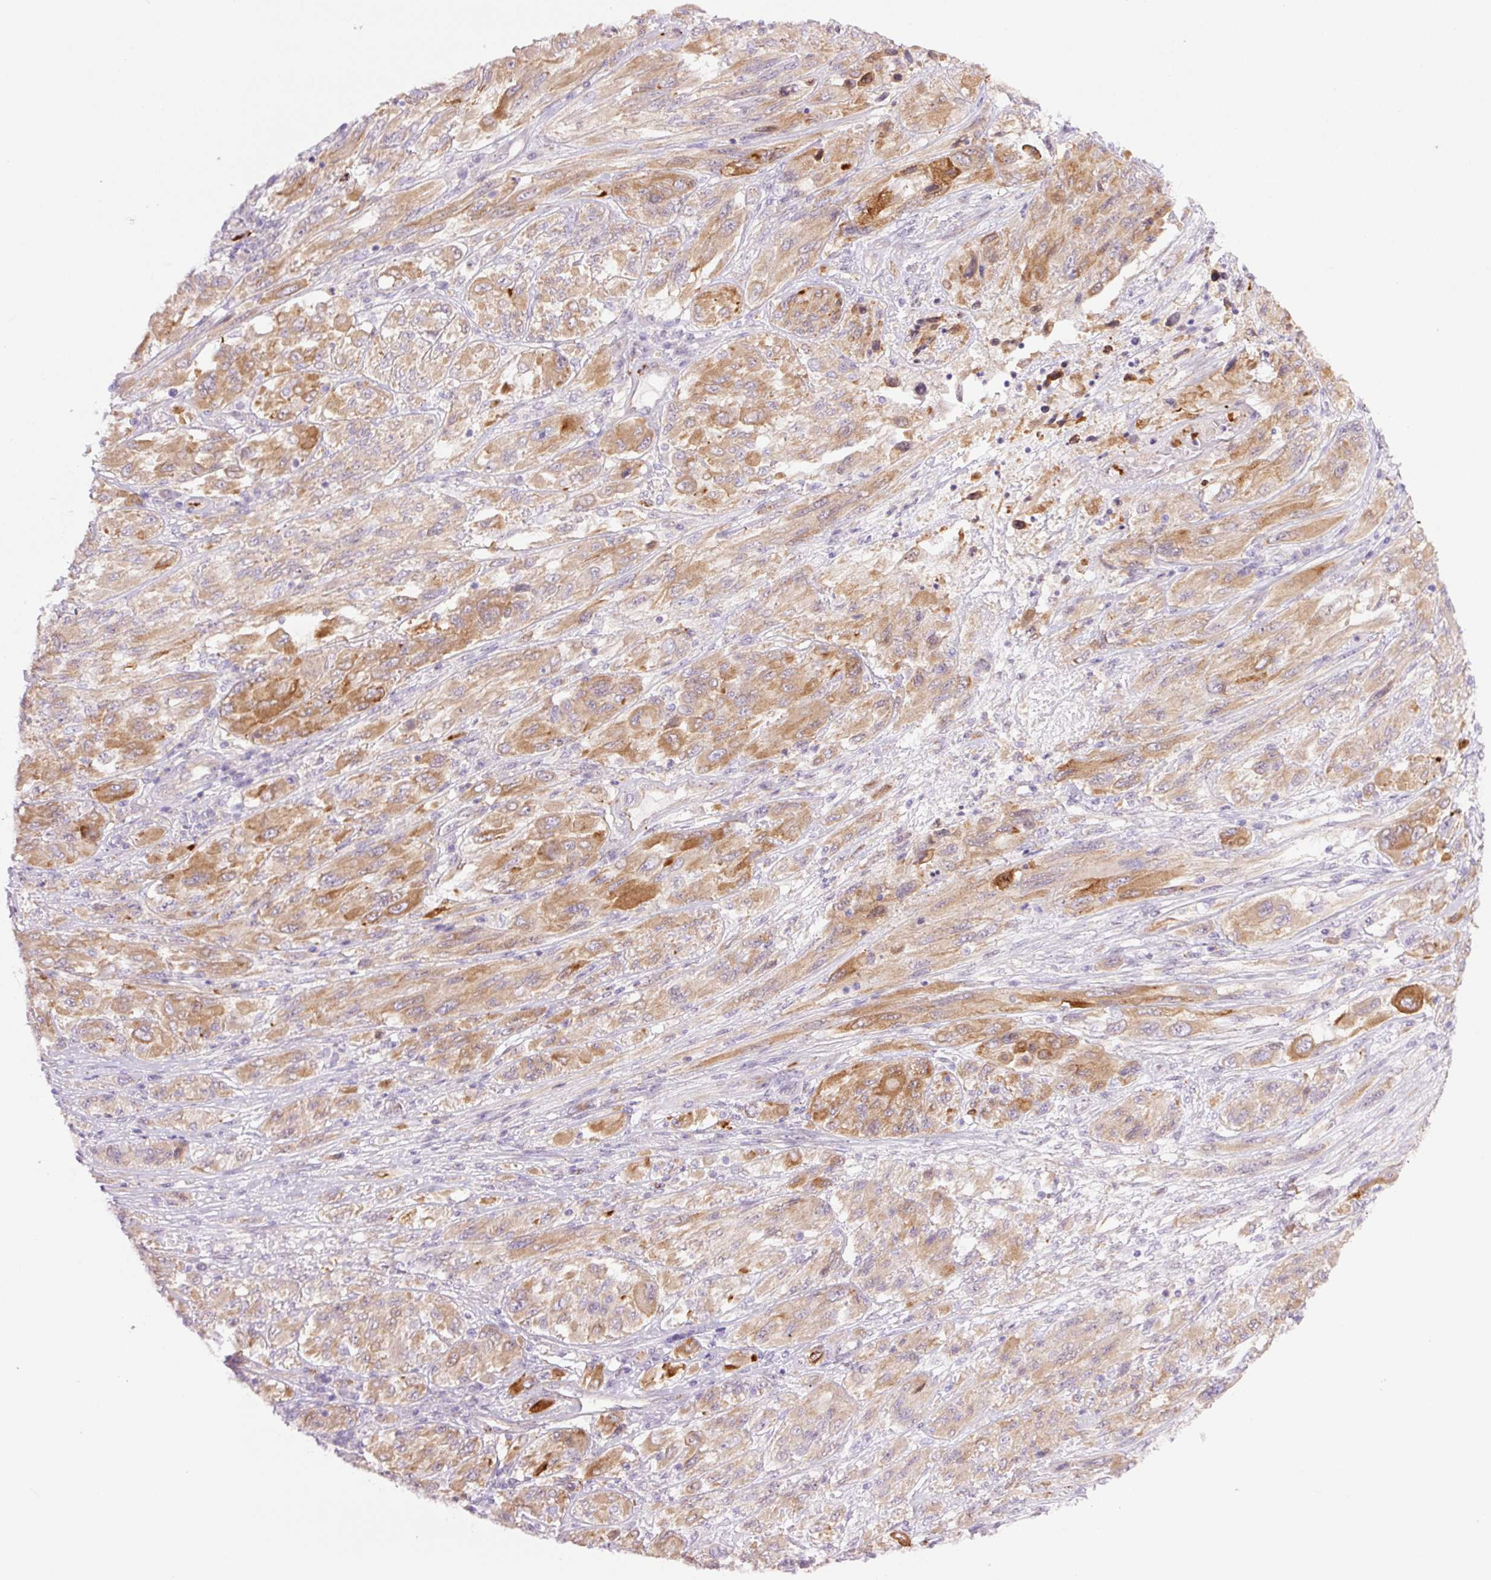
{"staining": {"intensity": "moderate", "quantity": ">75%", "location": "cytoplasmic/membranous"}, "tissue": "melanoma", "cell_type": "Tumor cells", "image_type": "cancer", "snomed": [{"axis": "morphology", "description": "Malignant melanoma, NOS"}, {"axis": "topography", "description": "Skin"}], "caption": "Immunohistochemical staining of human melanoma demonstrates moderate cytoplasmic/membranous protein positivity in about >75% of tumor cells. (DAB (3,3'-diaminobenzidine) = brown stain, brightfield microscopy at high magnification).", "gene": "SH2D6", "patient": {"sex": "female", "age": 91}}